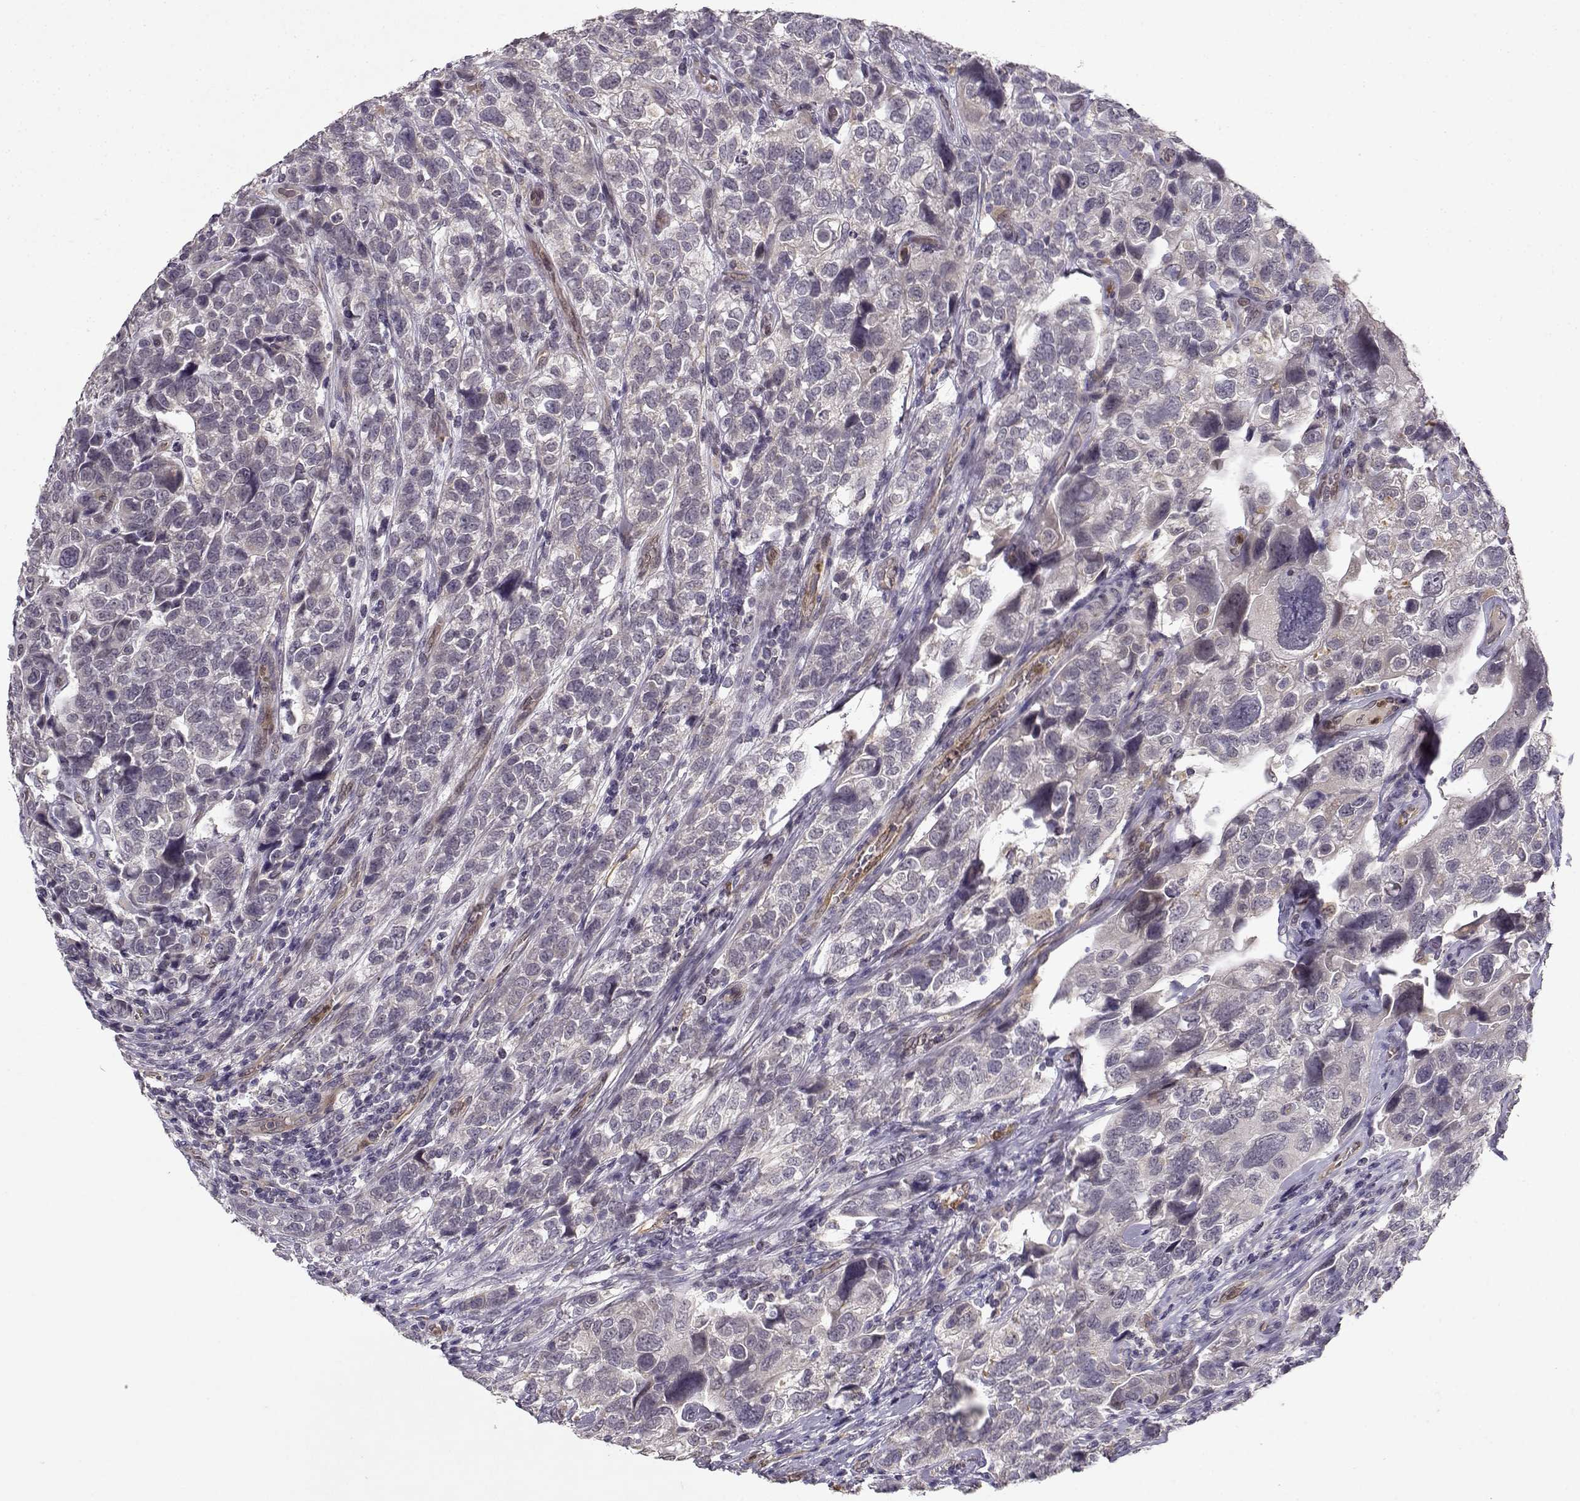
{"staining": {"intensity": "negative", "quantity": "none", "location": "none"}, "tissue": "urothelial cancer", "cell_type": "Tumor cells", "image_type": "cancer", "snomed": [{"axis": "morphology", "description": "Urothelial carcinoma, High grade"}, {"axis": "topography", "description": "Urinary bladder"}], "caption": "Protein analysis of high-grade urothelial carcinoma shows no significant staining in tumor cells.", "gene": "BMX", "patient": {"sex": "female", "age": 58}}